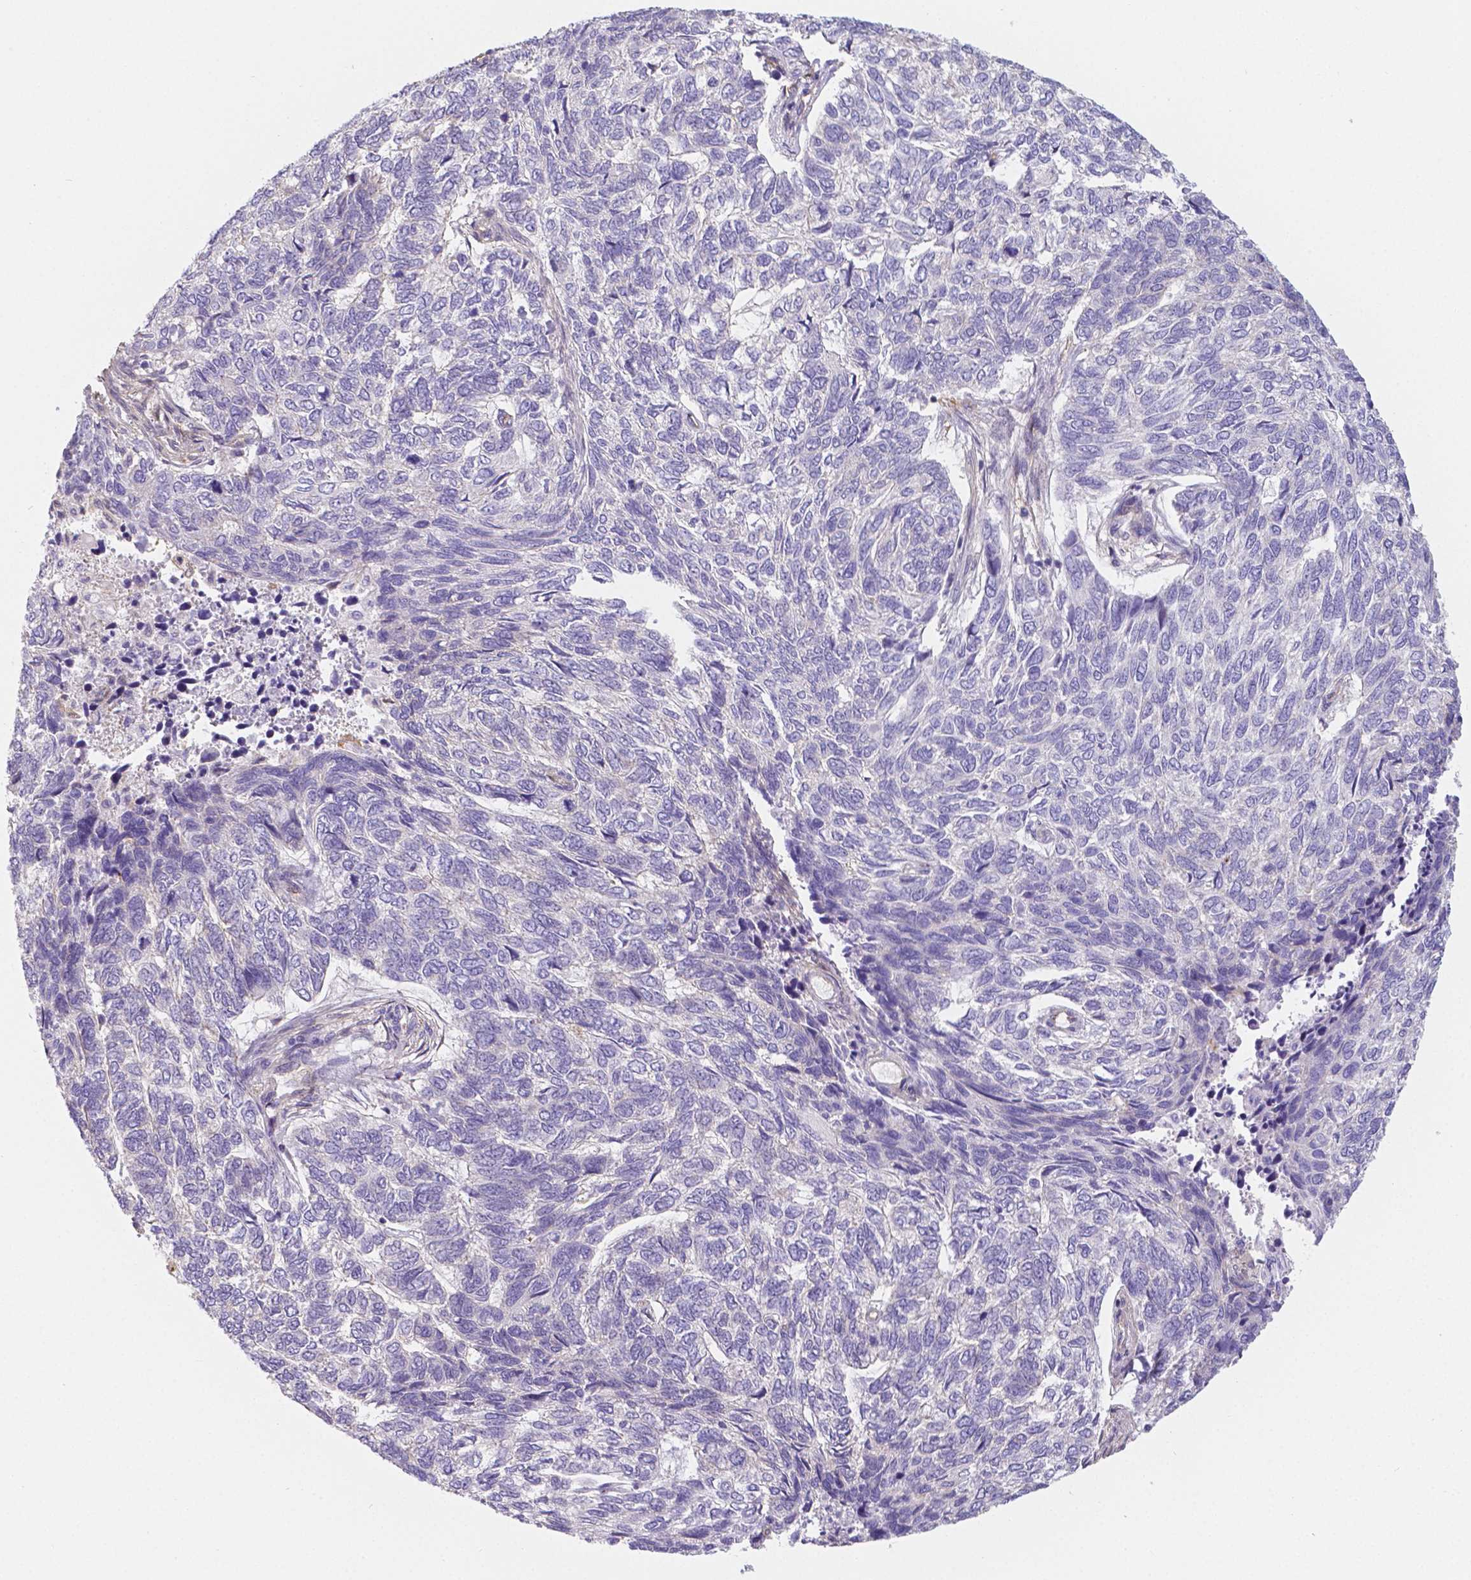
{"staining": {"intensity": "negative", "quantity": "none", "location": "none"}, "tissue": "skin cancer", "cell_type": "Tumor cells", "image_type": "cancer", "snomed": [{"axis": "morphology", "description": "Basal cell carcinoma"}, {"axis": "topography", "description": "Skin"}], "caption": "IHC photomicrograph of skin cancer stained for a protein (brown), which shows no expression in tumor cells. (Brightfield microscopy of DAB immunohistochemistry (IHC) at high magnification).", "gene": "CRMP1", "patient": {"sex": "female", "age": 65}}